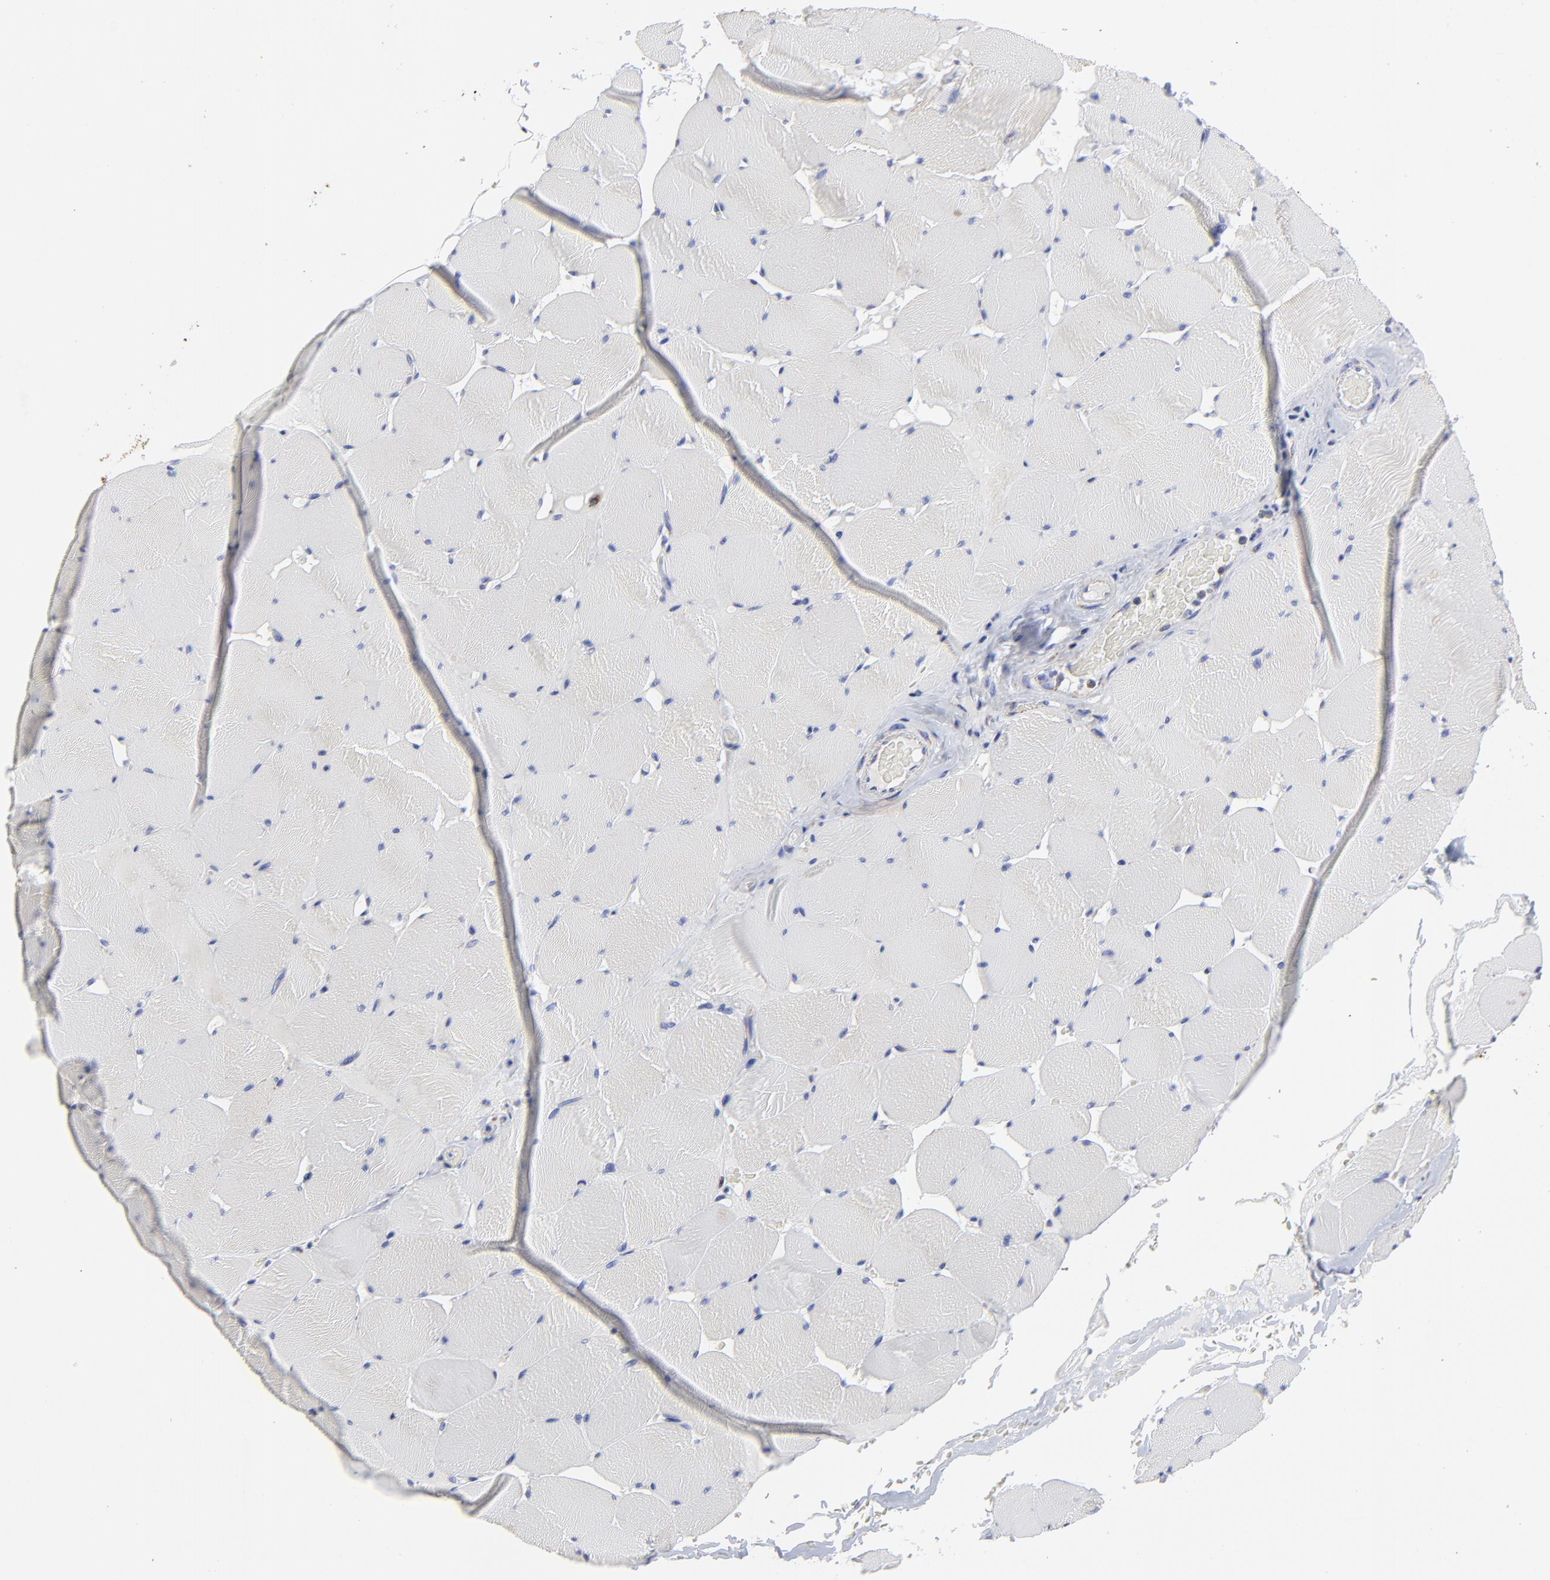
{"staining": {"intensity": "weak", "quantity": "<25%", "location": "cytoplasmic/membranous"}, "tissue": "skeletal muscle", "cell_type": "Myocytes", "image_type": "normal", "snomed": [{"axis": "morphology", "description": "Normal tissue, NOS"}, {"axis": "topography", "description": "Skeletal muscle"}], "caption": "Photomicrograph shows no protein staining in myocytes of benign skeletal muscle.", "gene": "PINK1", "patient": {"sex": "male", "age": 62}}